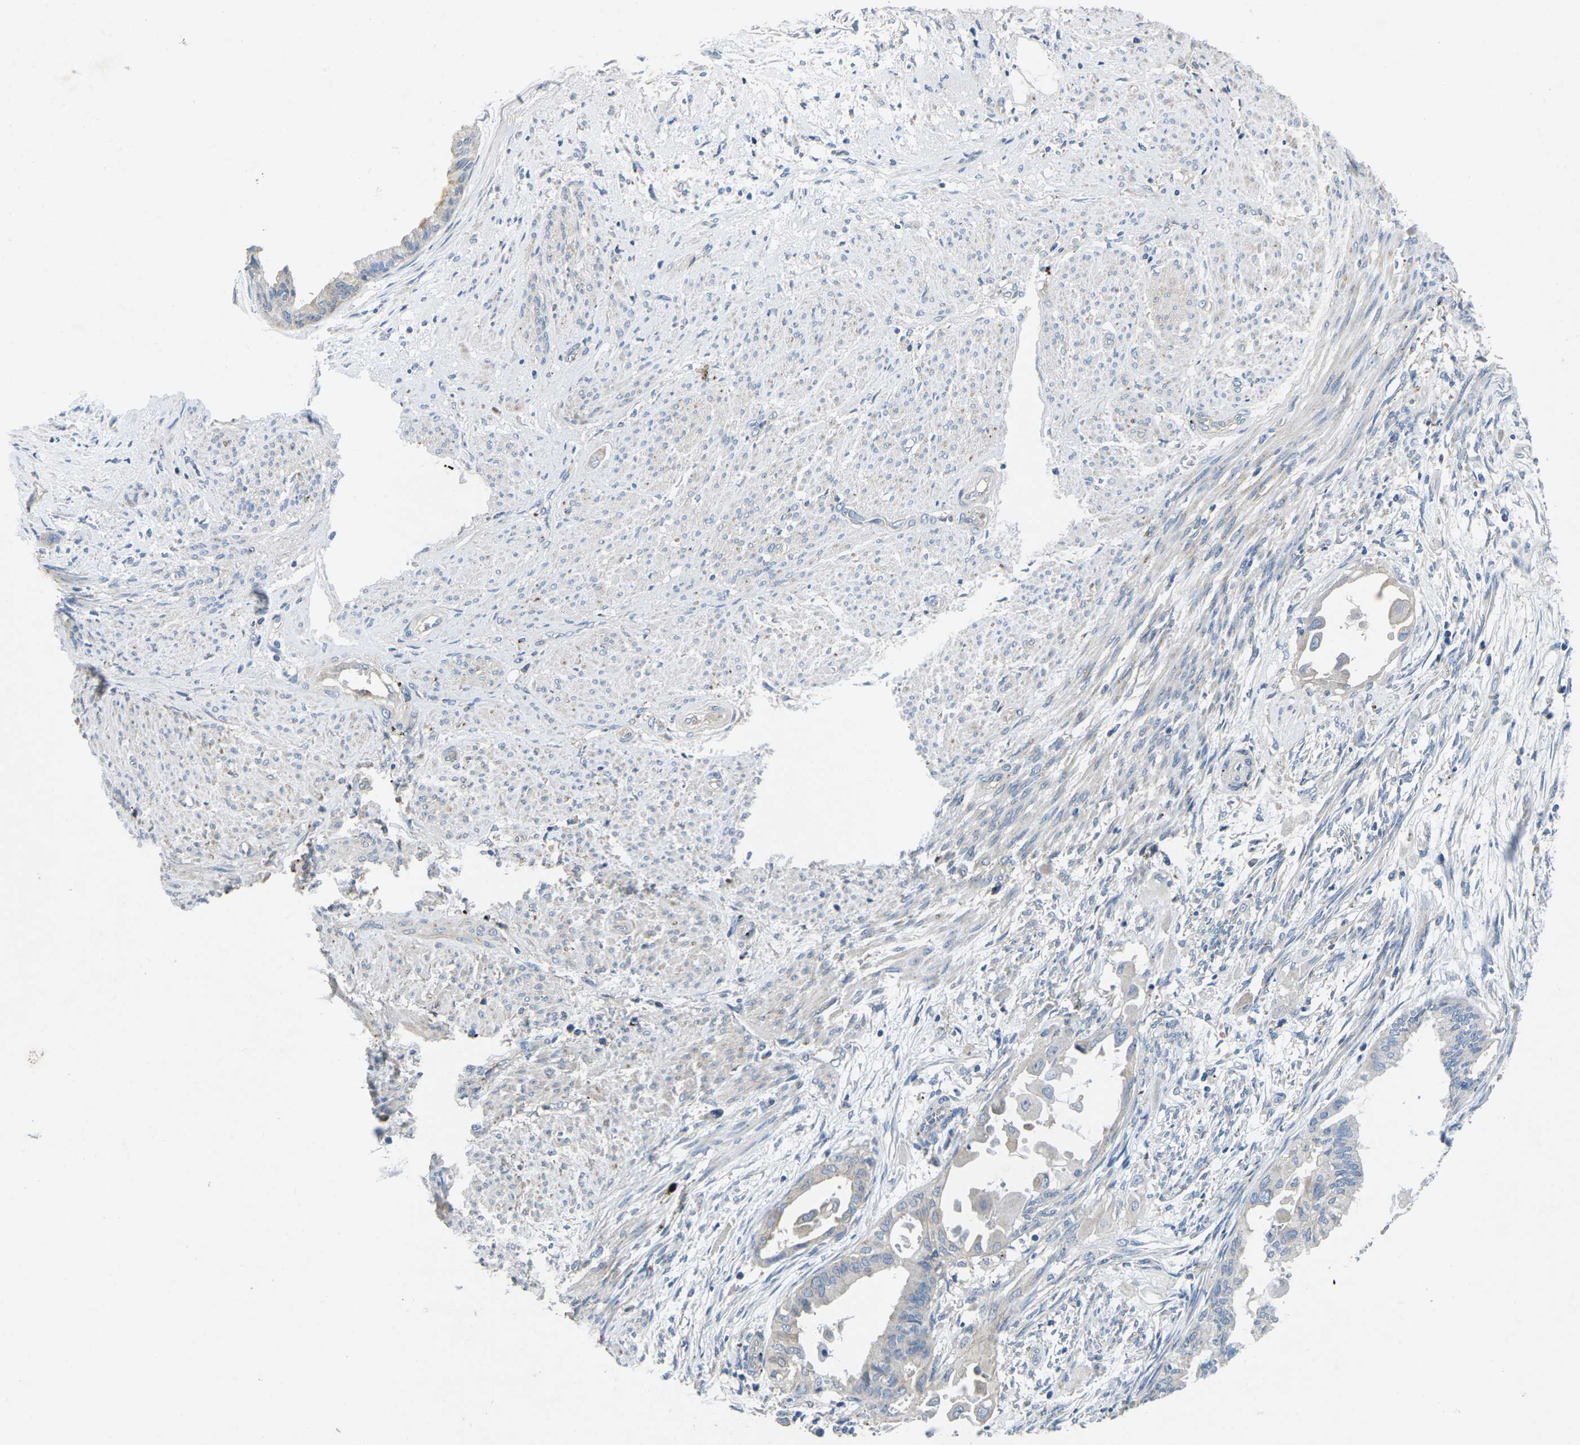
{"staining": {"intensity": "negative", "quantity": "none", "location": "none"}, "tissue": "cervical cancer", "cell_type": "Tumor cells", "image_type": "cancer", "snomed": [{"axis": "morphology", "description": "Normal tissue, NOS"}, {"axis": "morphology", "description": "Adenocarcinoma, NOS"}, {"axis": "topography", "description": "Cervix"}, {"axis": "topography", "description": "Endometrium"}], "caption": "The photomicrograph demonstrates no staining of tumor cells in adenocarcinoma (cervical). (IHC, brightfield microscopy, high magnification).", "gene": "PDCD6IP", "patient": {"sex": "female", "age": 86}}